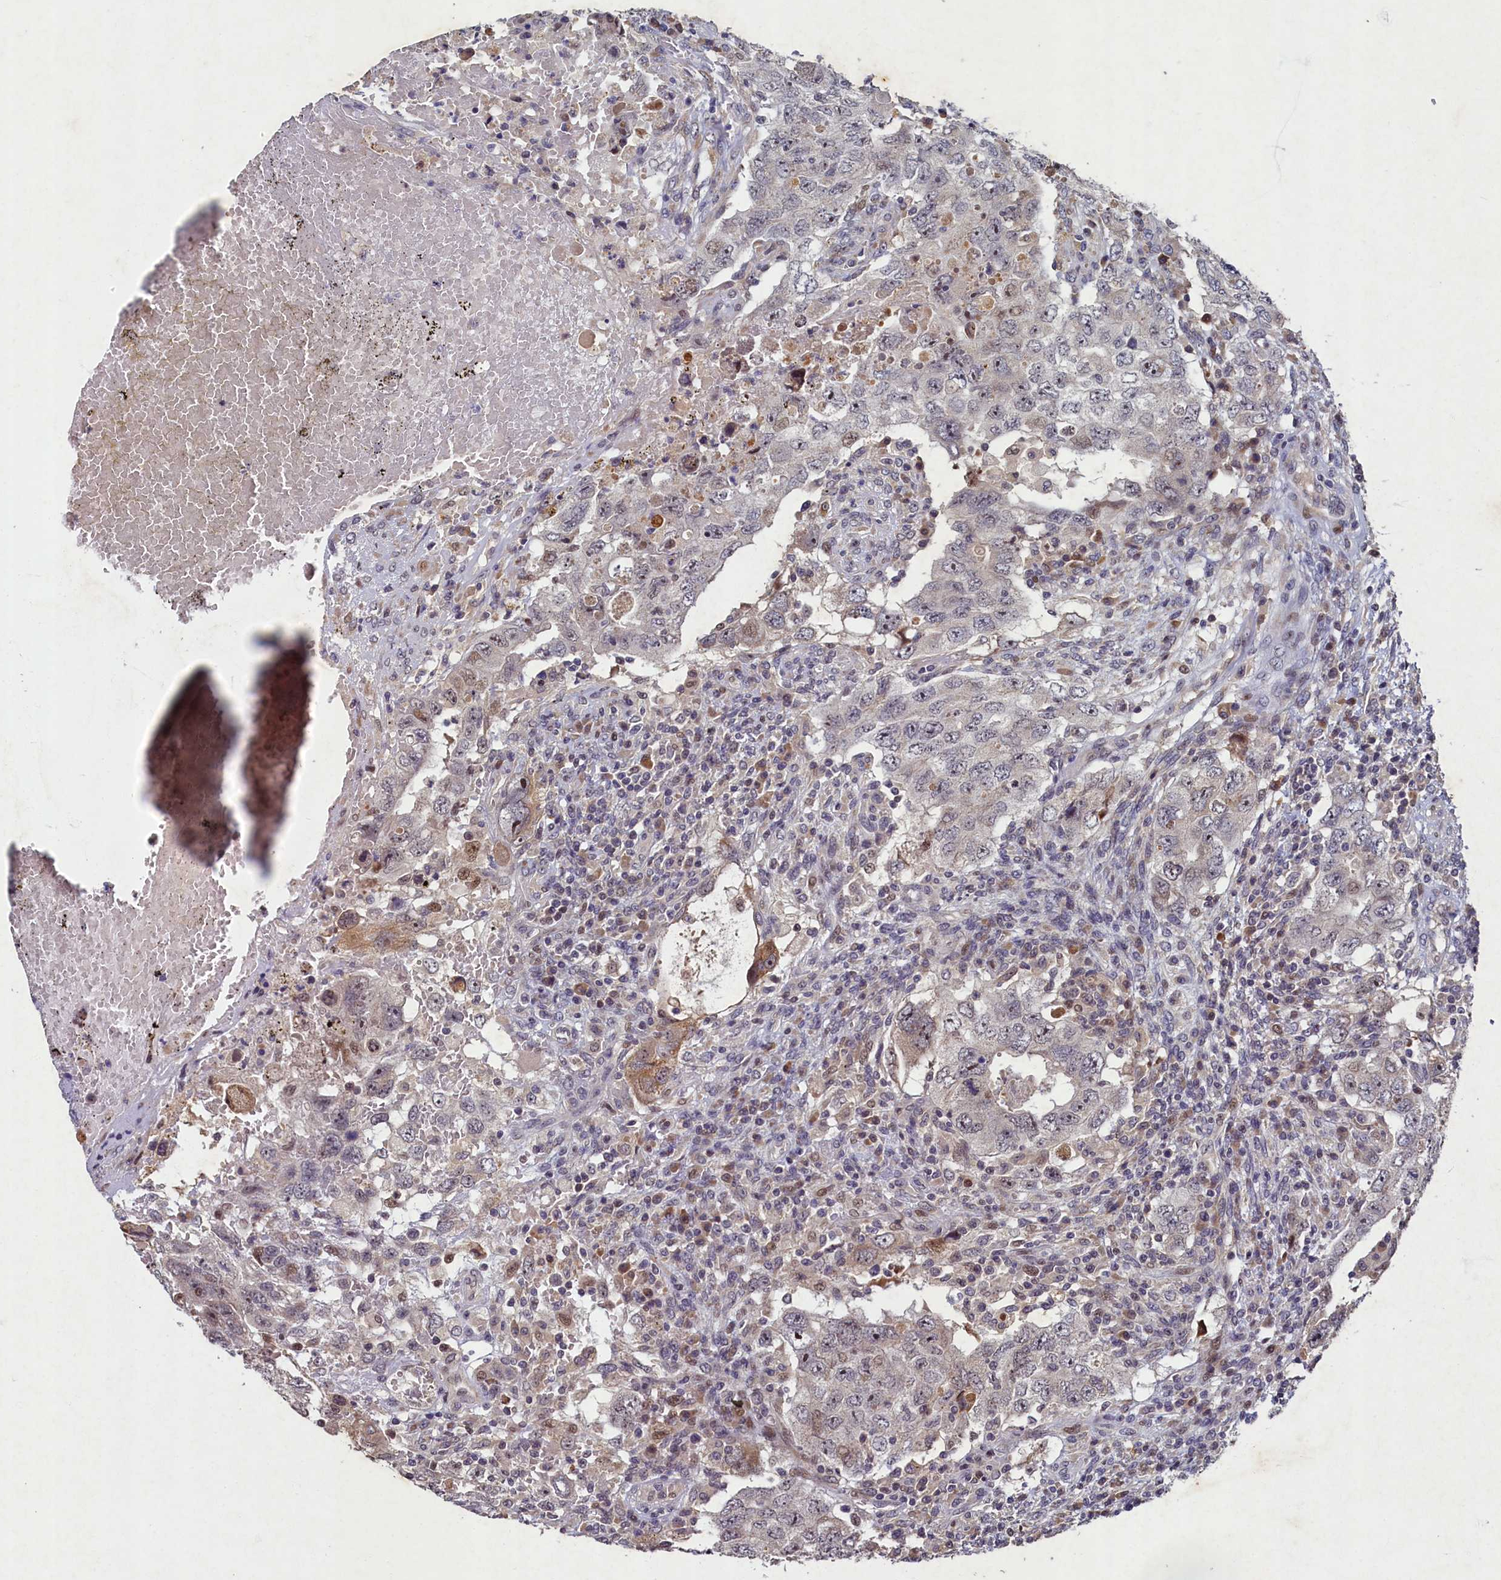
{"staining": {"intensity": "weak", "quantity": "<25%", "location": "nuclear"}, "tissue": "testis cancer", "cell_type": "Tumor cells", "image_type": "cancer", "snomed": [{"axis": "morphology", "description": "Carcinoma, Embryonal, NOS"}, {"axis": "topography", "description": "Testis"}], "caption": "The photomicrograph reveals no staining of tumor cells in testis embryonal carcinoma.", "gene": "LATS2", "patient": {"sex": "male", "age": 26}}